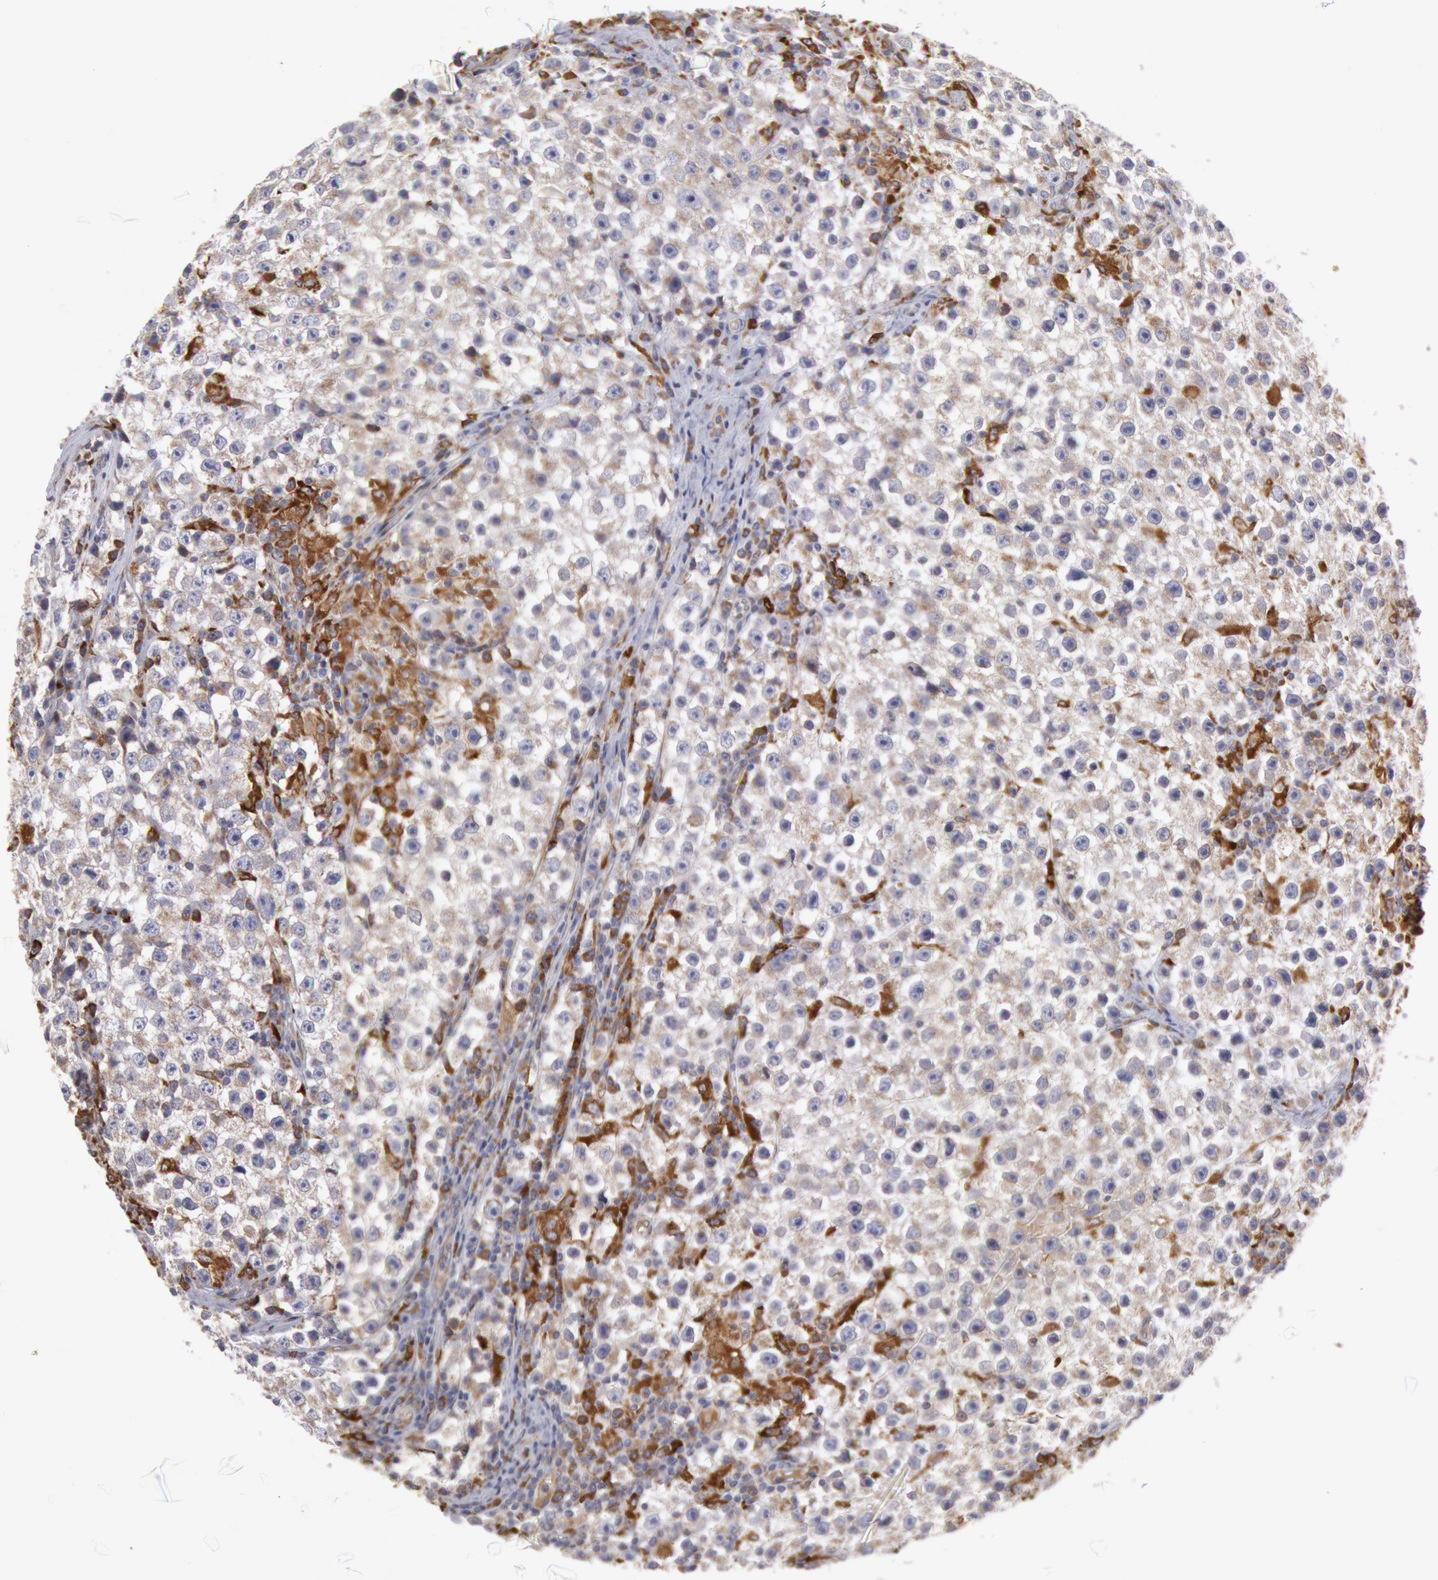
{"staining": {"intensity": "weak", "quantity": "25%-75%", "location": "cytoplasmic/membranous"}, "tissue": "testis cancer", "cell_type": "Tumor cells", "image_type": "cancer", "snomed": [{"axis": "morphology", "description": "Seminoma, NOS"}, {"axis": "topography", "description": "Testis"}], "caption": "This photomicrograph displays immunohistochemistry staining of human testis cancer, with low weak cytoplasmic/membranous staining in approximately 25%-75% of tumor cells.", "gene": "ERP44", "patient": {"sex": "male", "age": 35}}